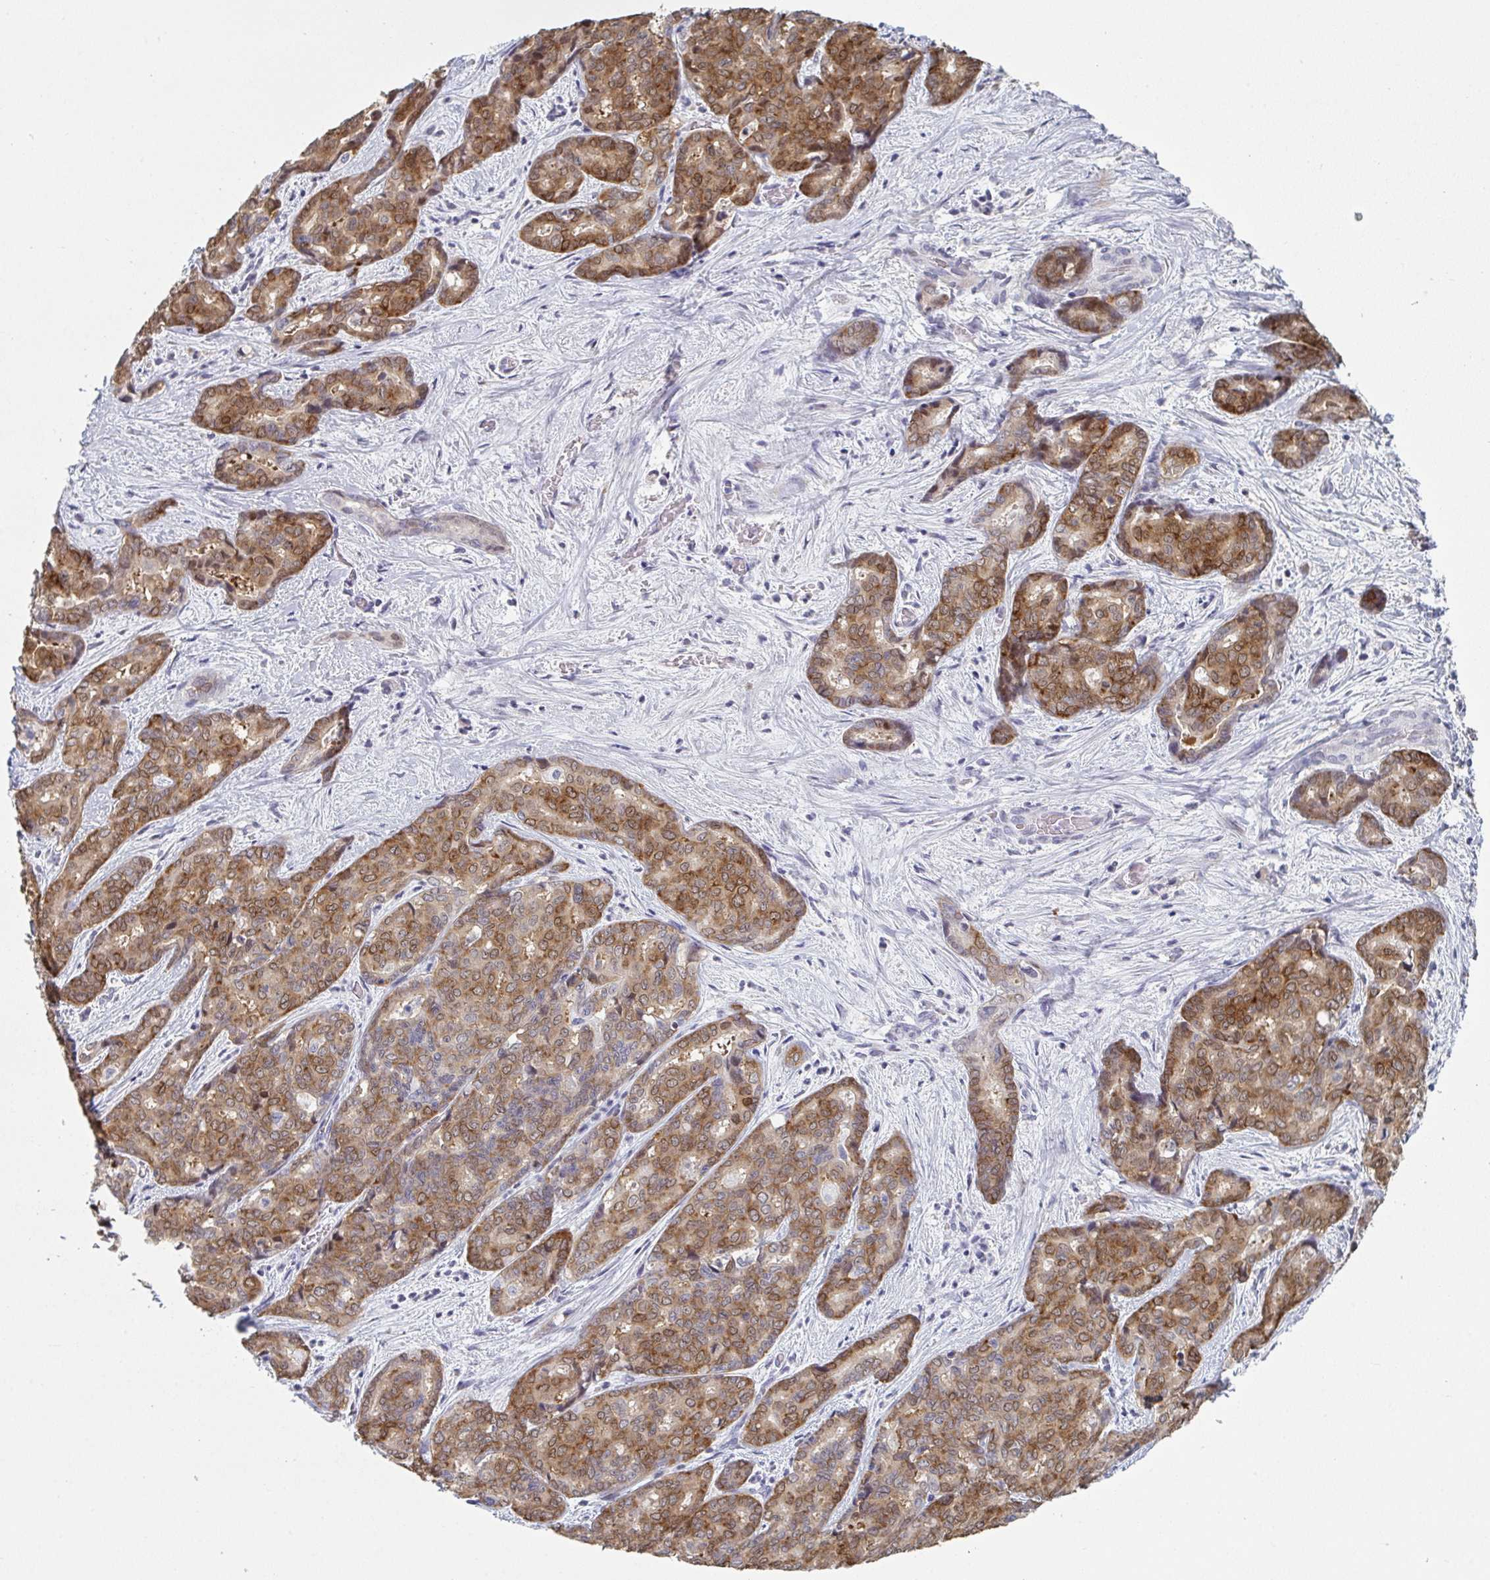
{"staining": {"intensity": "moderate", "quantity": ">75%", "location": "cytoplasmic/membranous,nuclear"}, "tissue": "liver cancer", "cell_type": "Tumor cells", "image_type": "cancer", "snomed": [{"axis": "morphology", "description": "Cholangiocarcinoma"}, {"axis": "topography", "description": "Liver"}], "caption": "IHC photomicrograph of human liver cancer (cholangiocarcinoma) stained for a protein (brown), which reveals medium levels of moderate cytoplasmic/membranous and nuclear positivity in approximately >75% of tumor cells.", "gene": "A1CF", "patient": {"sex": "female", "age": 64}}